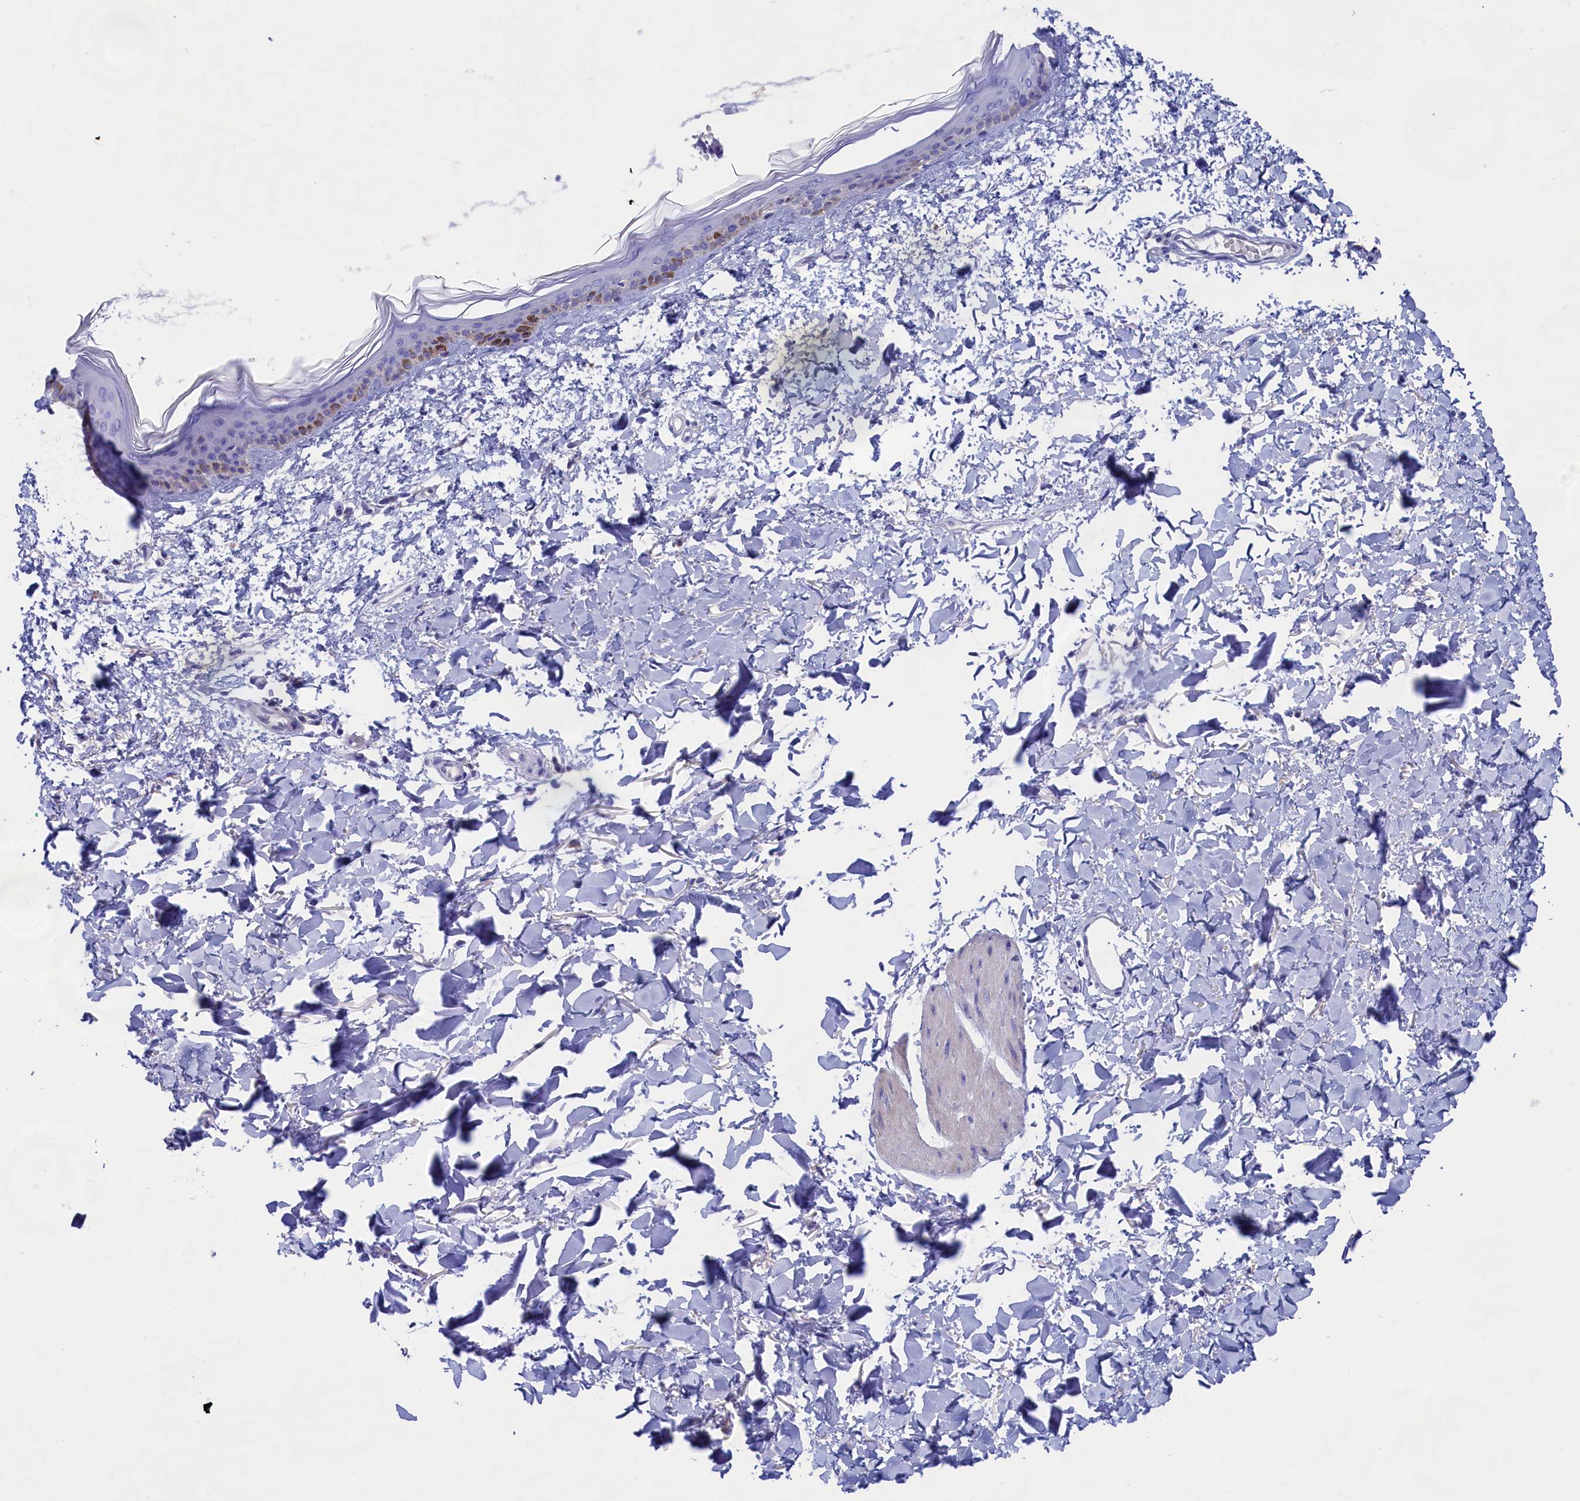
{"staining": {"intensity": "negative", "quantity": "none", "location": "none"}, "tissue": "skin", "cell_type": "Fibroblasts", "image_type": "normal", "snomed": [{"axis": "morphology", "description": "Normal tissue, NOS"}, {"axis": "topography", "description": "Skin"}], "caption": "This is an immunohistochemistry histopathology image of normal human skin. There is no staining in fibroblasts.", "gene": "VPS35L", "patient": {"sex": "female", "age": 58}}